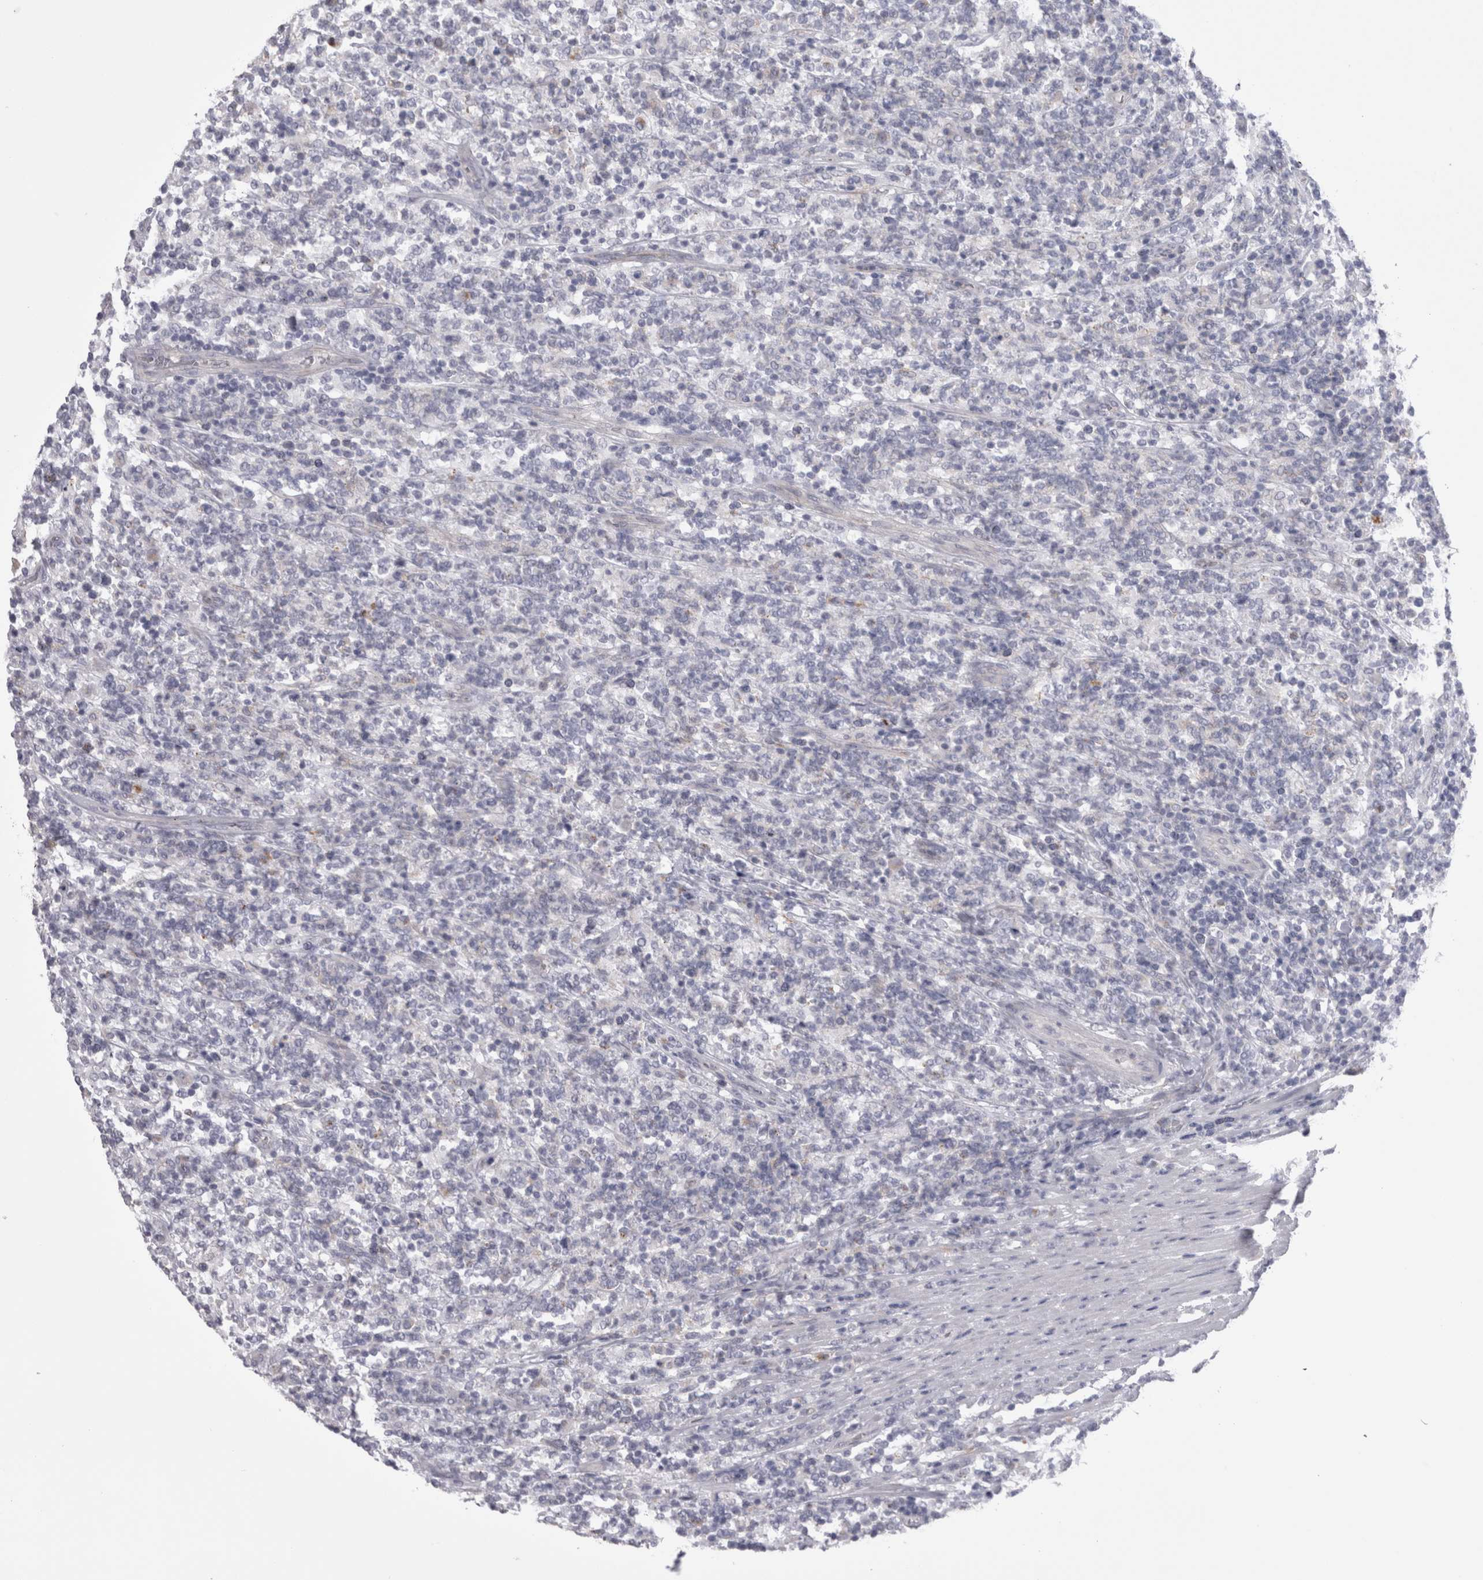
{"staining": {"intensity": "negative", "quantity": "none", "location": "none"}, "tissue": "lymphoma", "cell_type": "Tumor cells", "image_type": "cancer", "snomed": [{"axis": "morphology", "description": "Malignant lymphoma, non-Hodgkin's type, High grade"}, {"axis": "topography", "description": "Soft tissue"}], "caption": "Tumor cells show no significant protein positivity in lymphoma.", "gene": "EPDR1", "patient": {"sex": "male", "age": 18}}